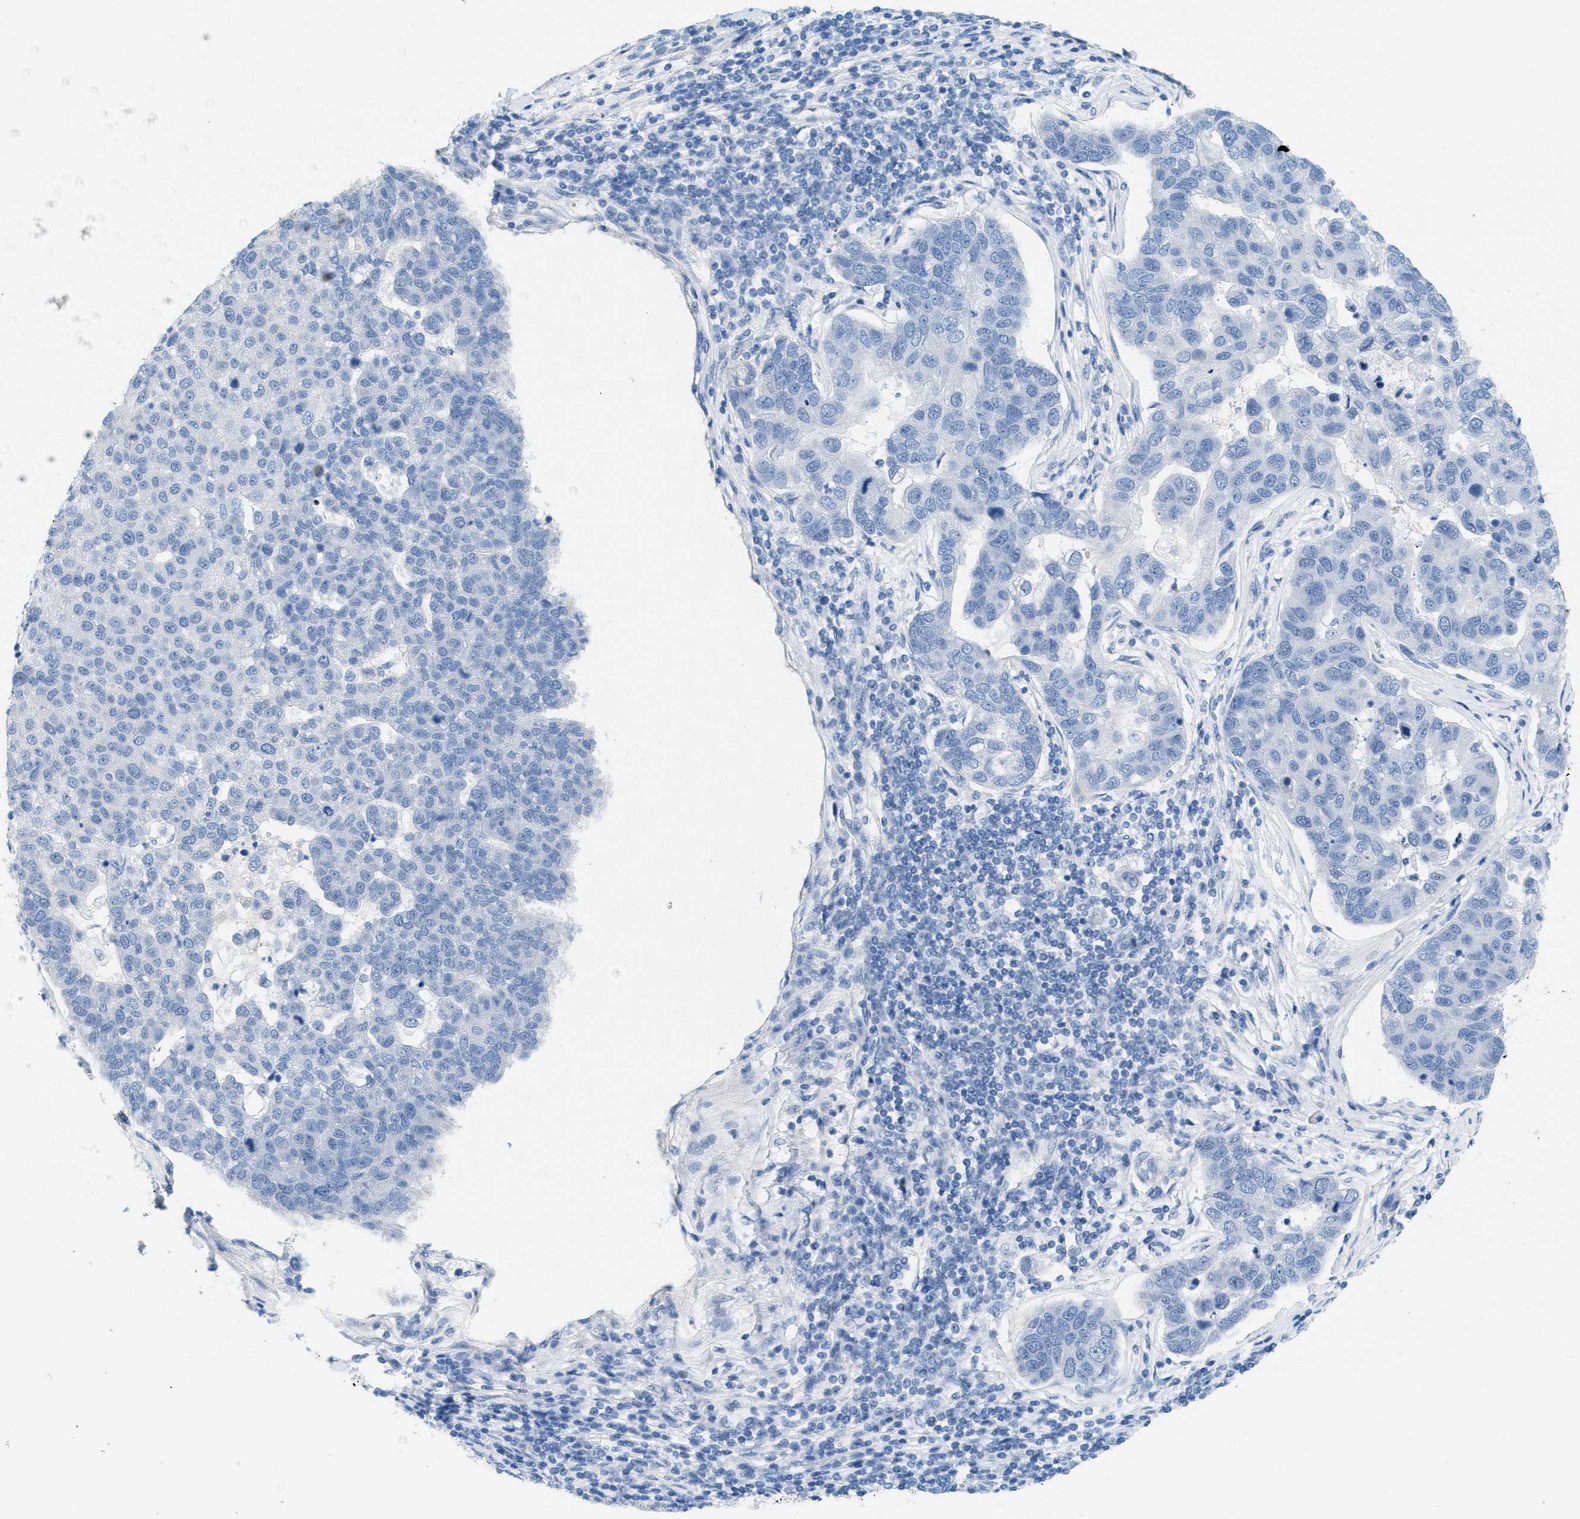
{"staining": {"intensity": "negative", "quantity": "none", "location": "none"}, "tissue": "pancreatic cancer", "cell_type": "Tumor cells", "image_type": "cancer", "snomed": [{"axis": "morphology", "description": "Adenocarcinoma, NOS"}, {"axis": "topography", "description": "Pancreas"}], "caption": "This is an immunohistochemistry micrograph of human pancreatic cancer (adenocarcinoma). There is no expression in tumor cells.", "gene": "SPAM1", "patient": {"sex": "female", "age": 61}}